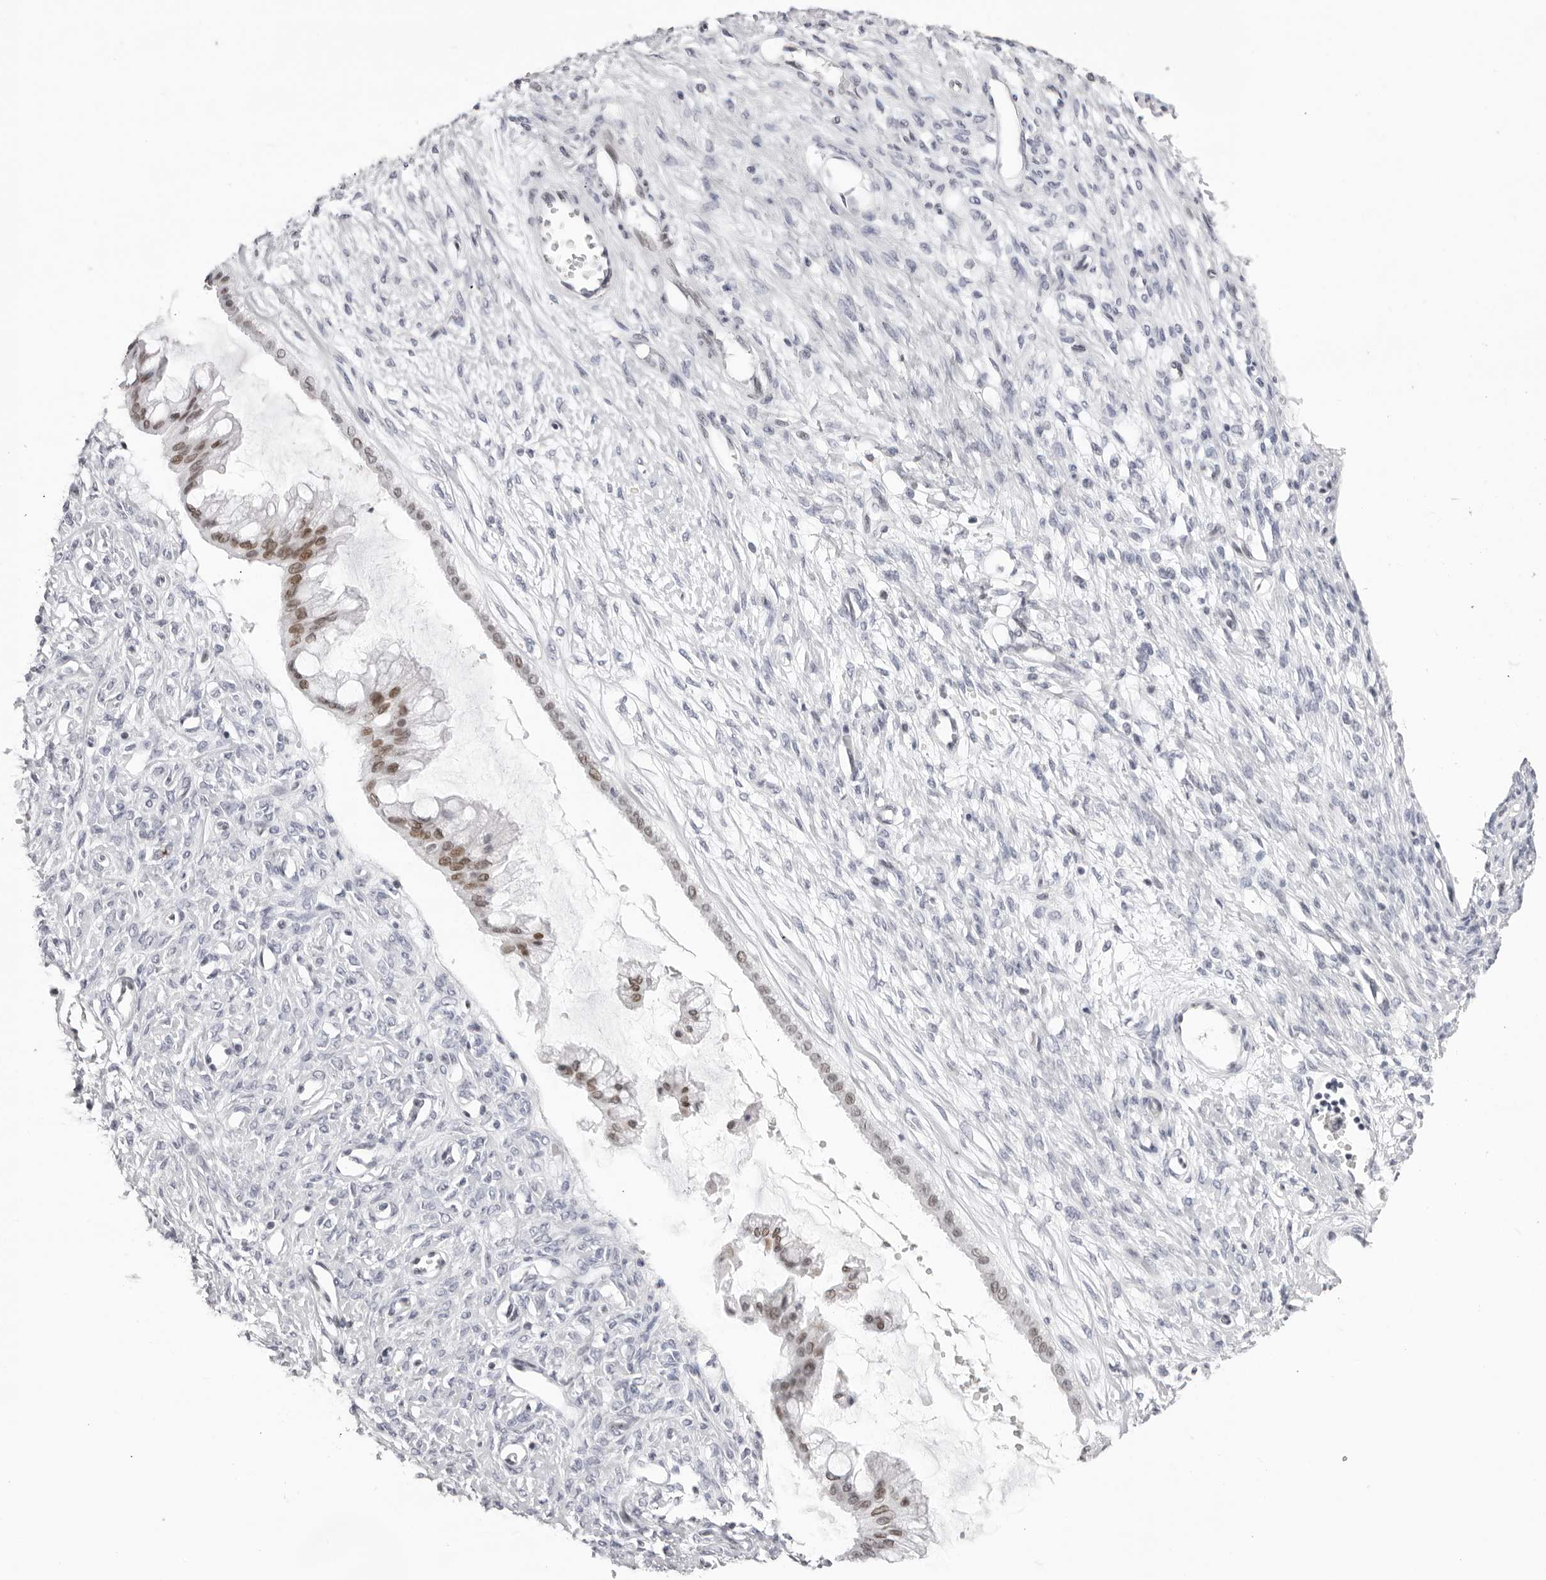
{"staining": {"intensity": "moderate", "quantity": "<25%", "location": "nuclear"}, "tissue": "ovarian cancer", "cell_type": "Tumor cells", "image_type": "cancer", "snomed": [{"axis": "morphology", "description": "Cystadenocarcinoma, mucinous, NOS"}, {"axis": "topography", "description": "Ovary"}], "caption": "Protein staining demonstrates moderate nuclear positivity in approximately <25% of tumor cells in mucinous cystadenocarcinoma (ovarian).", "gene": "MAFK", "patient": {"sex": "female", "age": 73}}